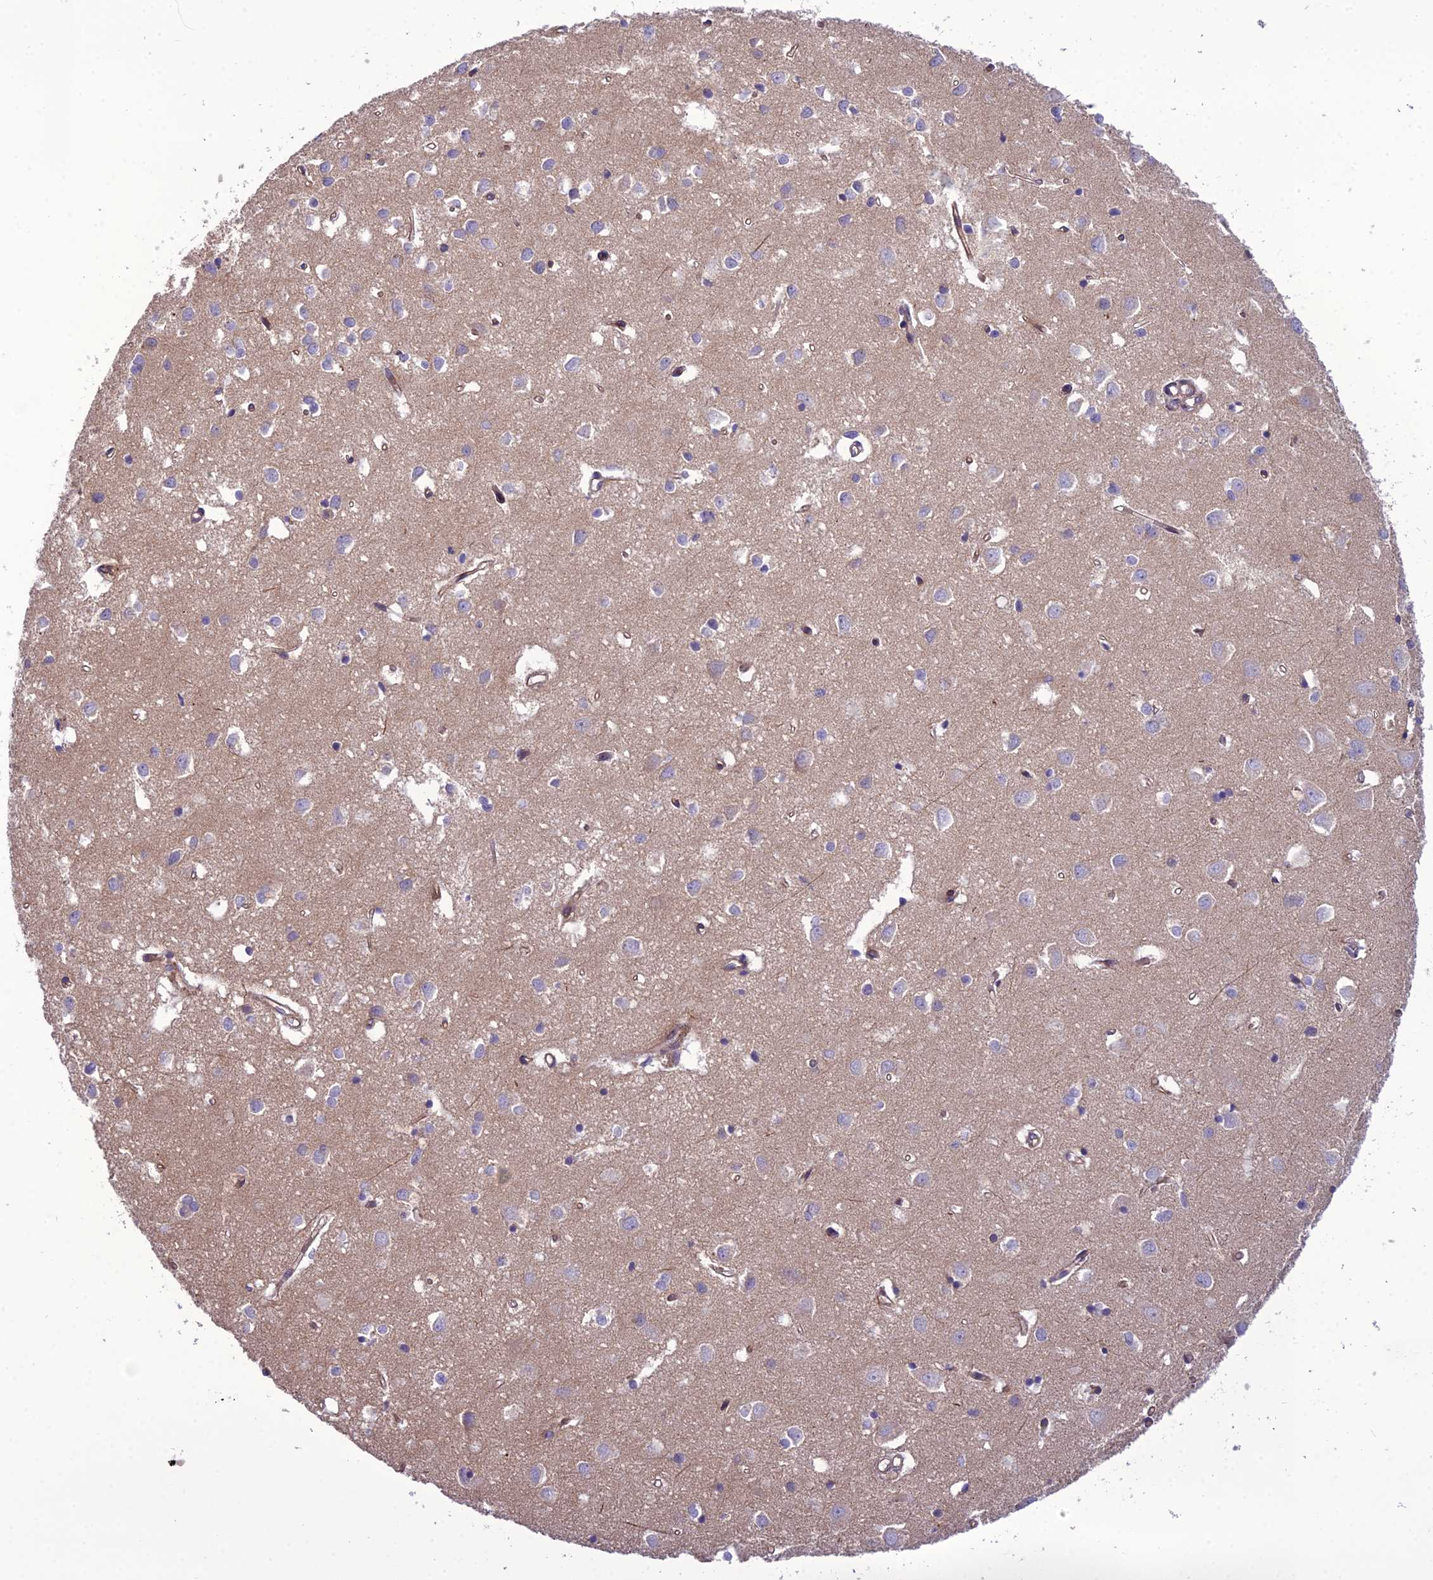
{"staining": {"intensity": "weak", "quantity": "25%-75%", "location": "cytoplasmic/membranous"}, "tissue": "cerebral cortex", "cell_type": "Endothelial cells", "image_type": "normal", "snomed": [{"axis": "morphology", "description": "Normal tissue, NOS"}, {"axis": "topography", "description": "Cerebral cortex"}], "caption": "The histopathology image shows staining of normal cerebral cortex, revealing weak cytoplasmic/membranous protein expression (brown color) within endothelial cells. (DAB (3,3'-diaminobenzidine) IHC, brown staining for protein, blue staining for nuclei).", "gene": "NODAL", "patient": {"sex": "female", "age": 64}}